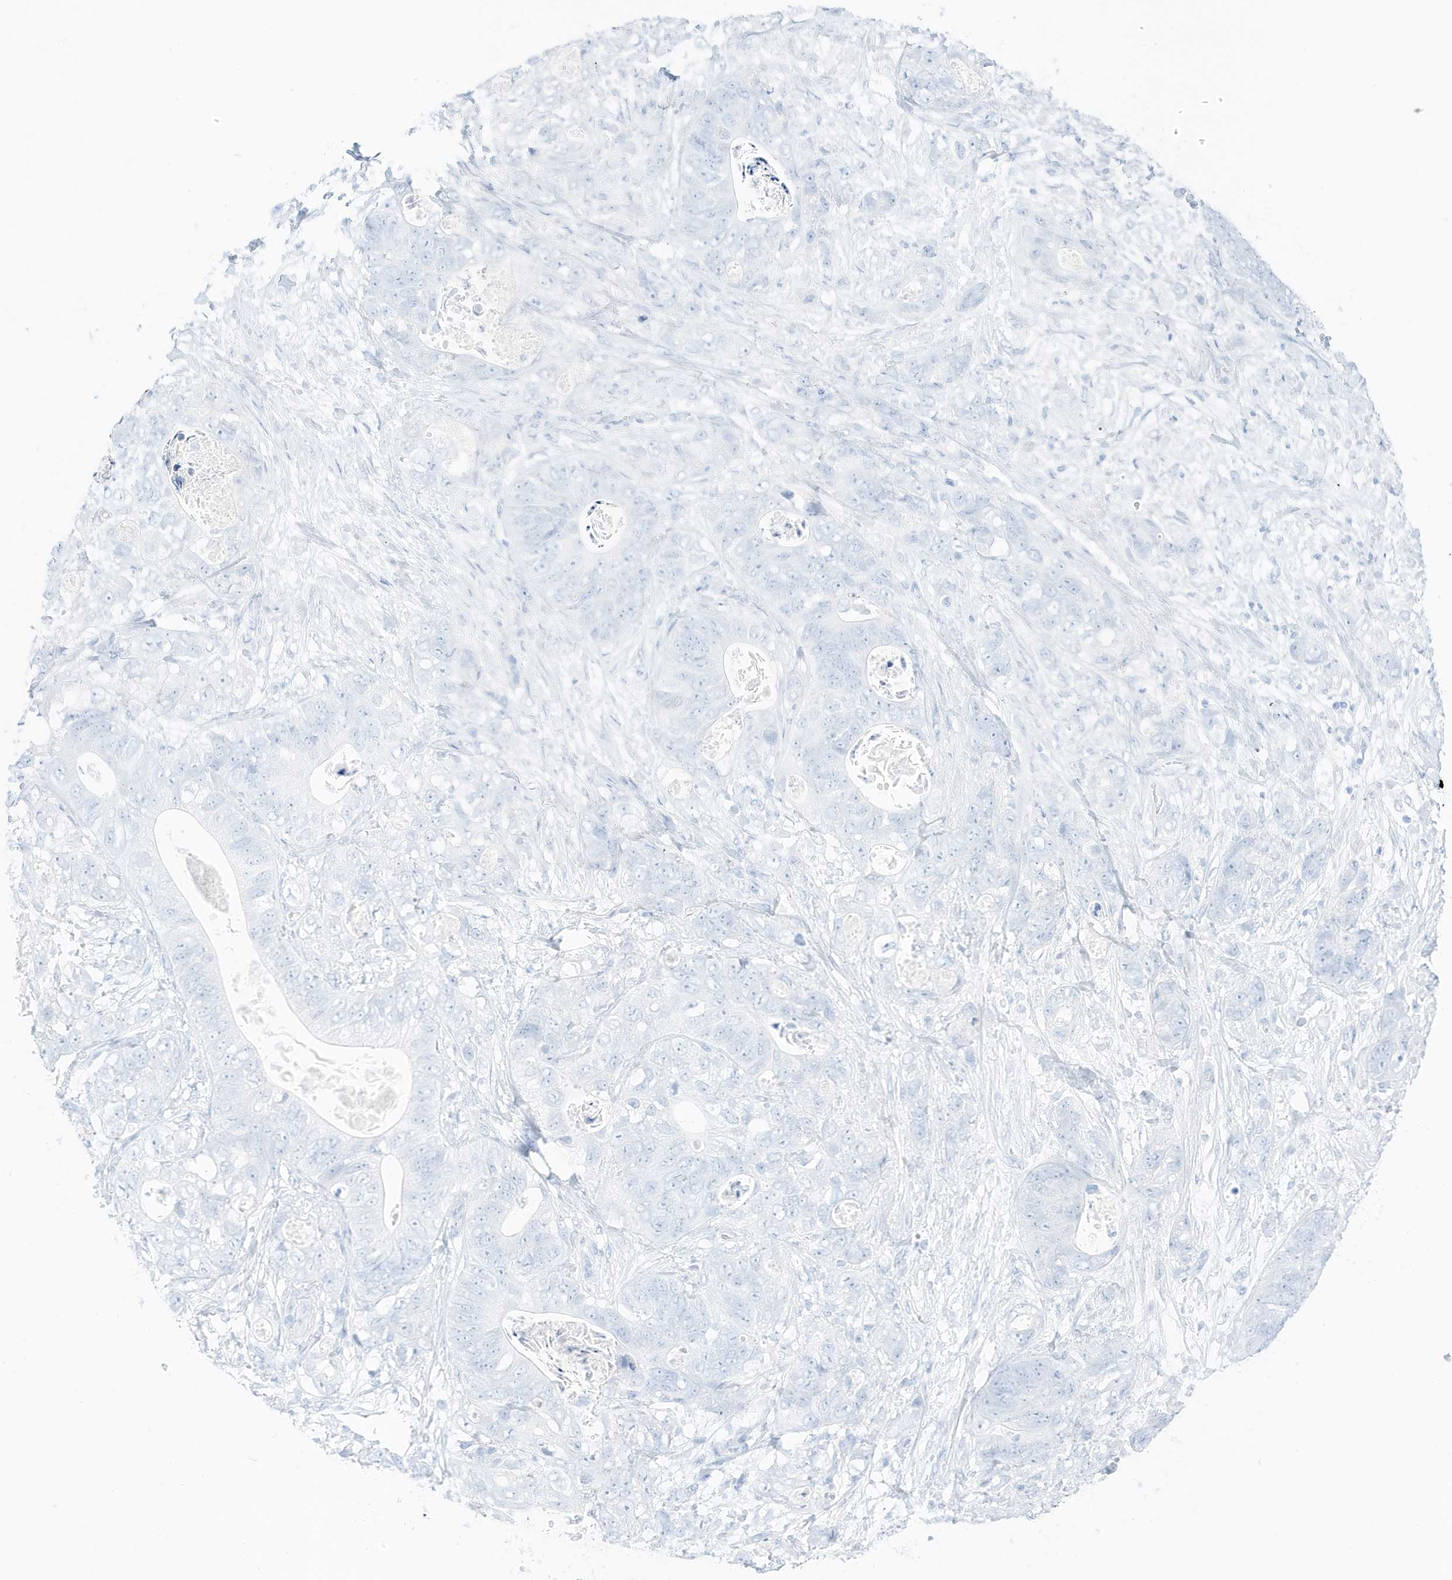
{"staining": {"intensity": "negative", "quantity": "none", "location": "none"}, "tissue": "stomach cancer", "cell_type": "Tumor cells", "image_type": "cancer", "snomed": [{"axis": "morphology", "description": "Normal tissue, NOS"}, {"axis": "morphology", "description": "Adenocarcinoma, NOS"}, {"axis": "topography", "description": "Stomach"}], "caption": "There is no significant expression in tumor cells of stomach adenocarcinoma.", "gene": "SLC22A13", "patient": {"sex": "female", "age": 89}}